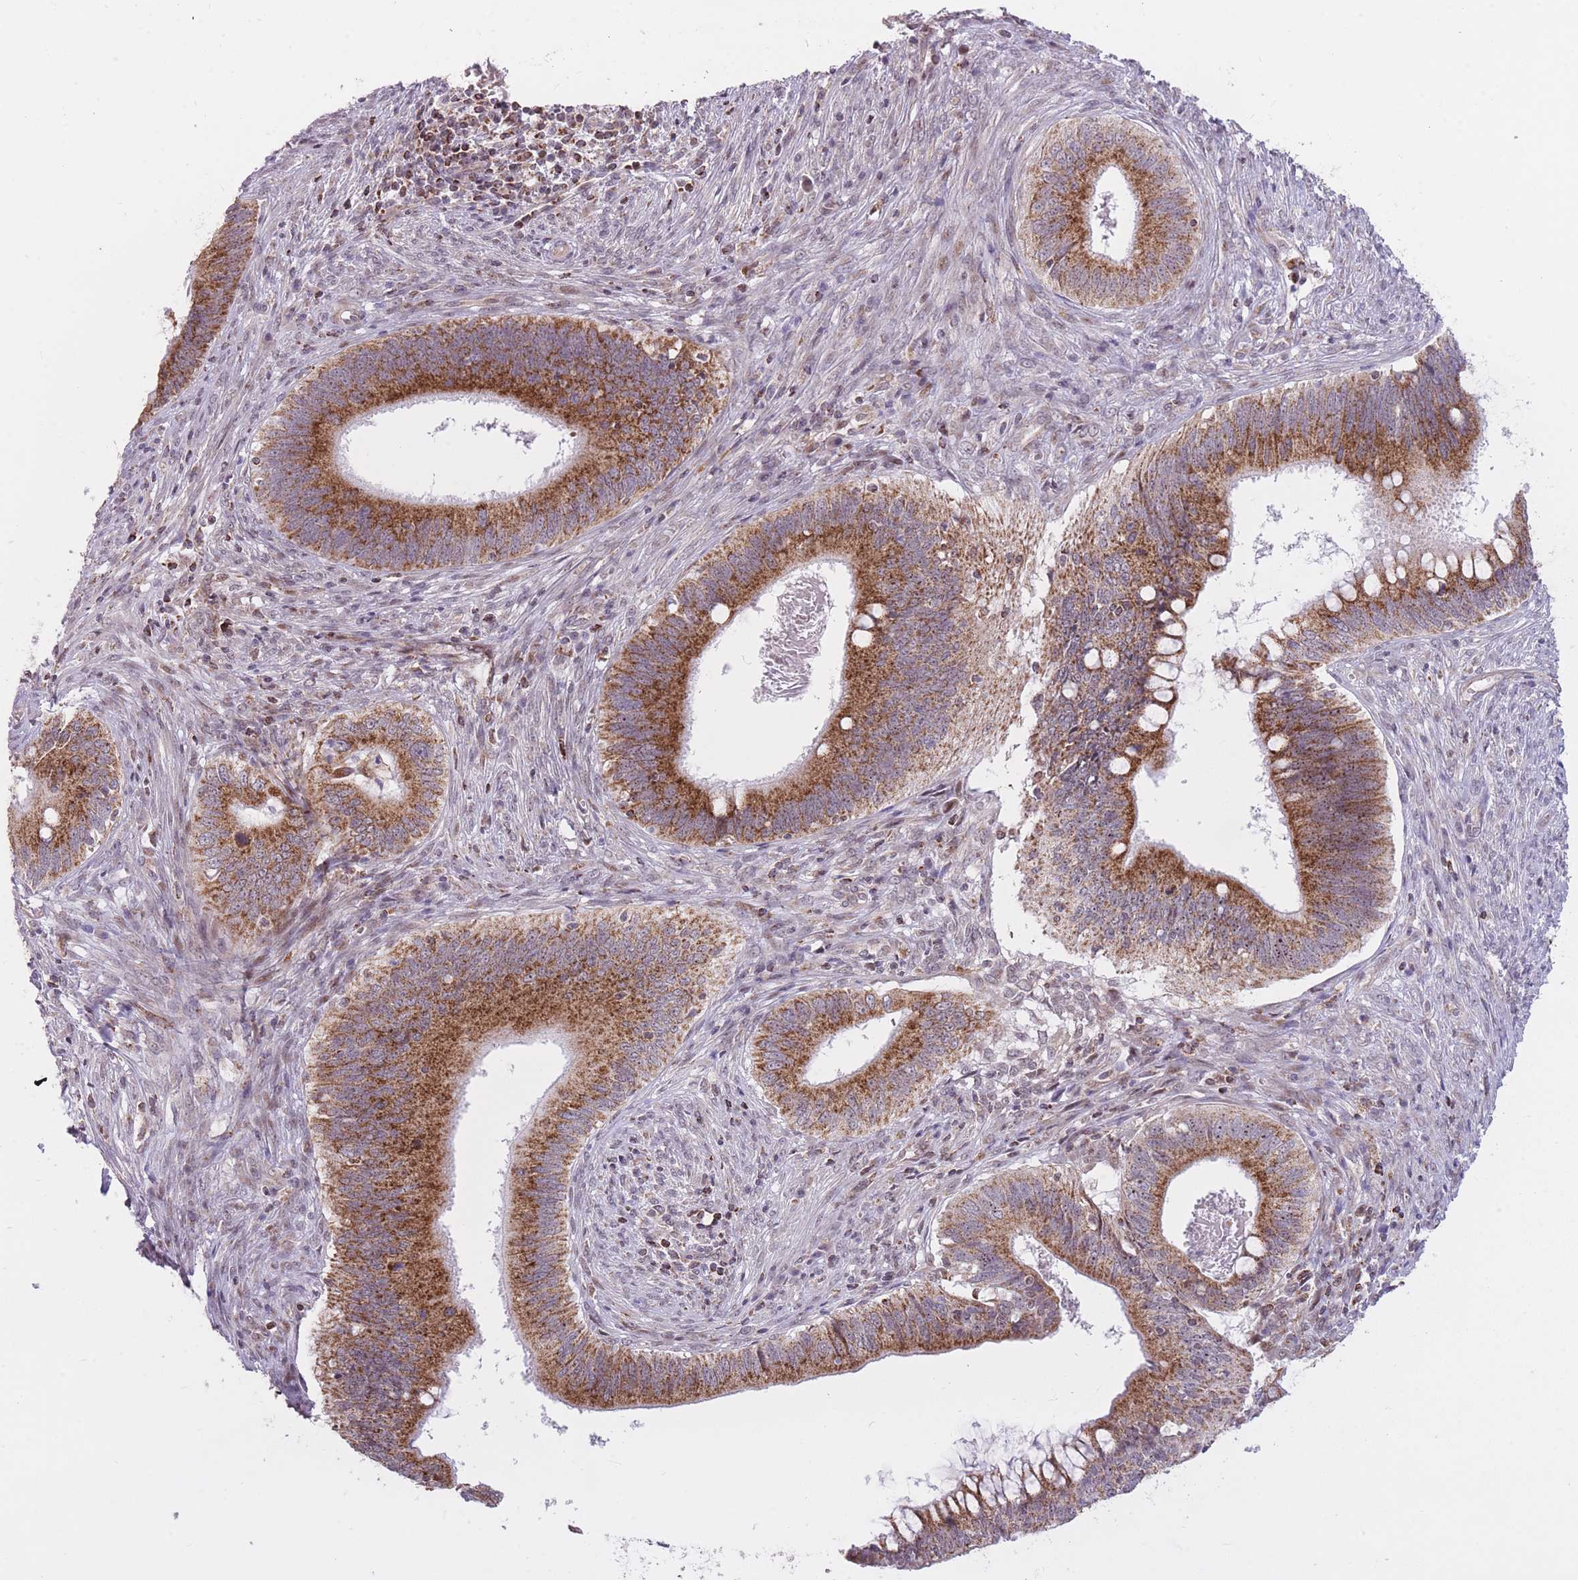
{"staining": {"intensity": "strong", "quantity": ">75%", "location": "cytoplasmic/membranous"}, "tissue": "cervical cancer", "cell_type": "Tumor cells", "image_type": "cancer", "snomed": [{"axis": "morphology", "description": "Adenocarcinoma, NOS"}, {"axis": "topography", "description": "Cervix"}], "caption": "This histopathology image demonstrates cervical cancer (adenocarcinoma) stained with immunohistochemistry to label a protein in brown. The cytoplasmic/membranous of tumor cells show strong positivity for the protein. Nuclei are counter-stained blue.", "gene": "DPYSL4", "patient": {"sex": "female", "age": 42}}